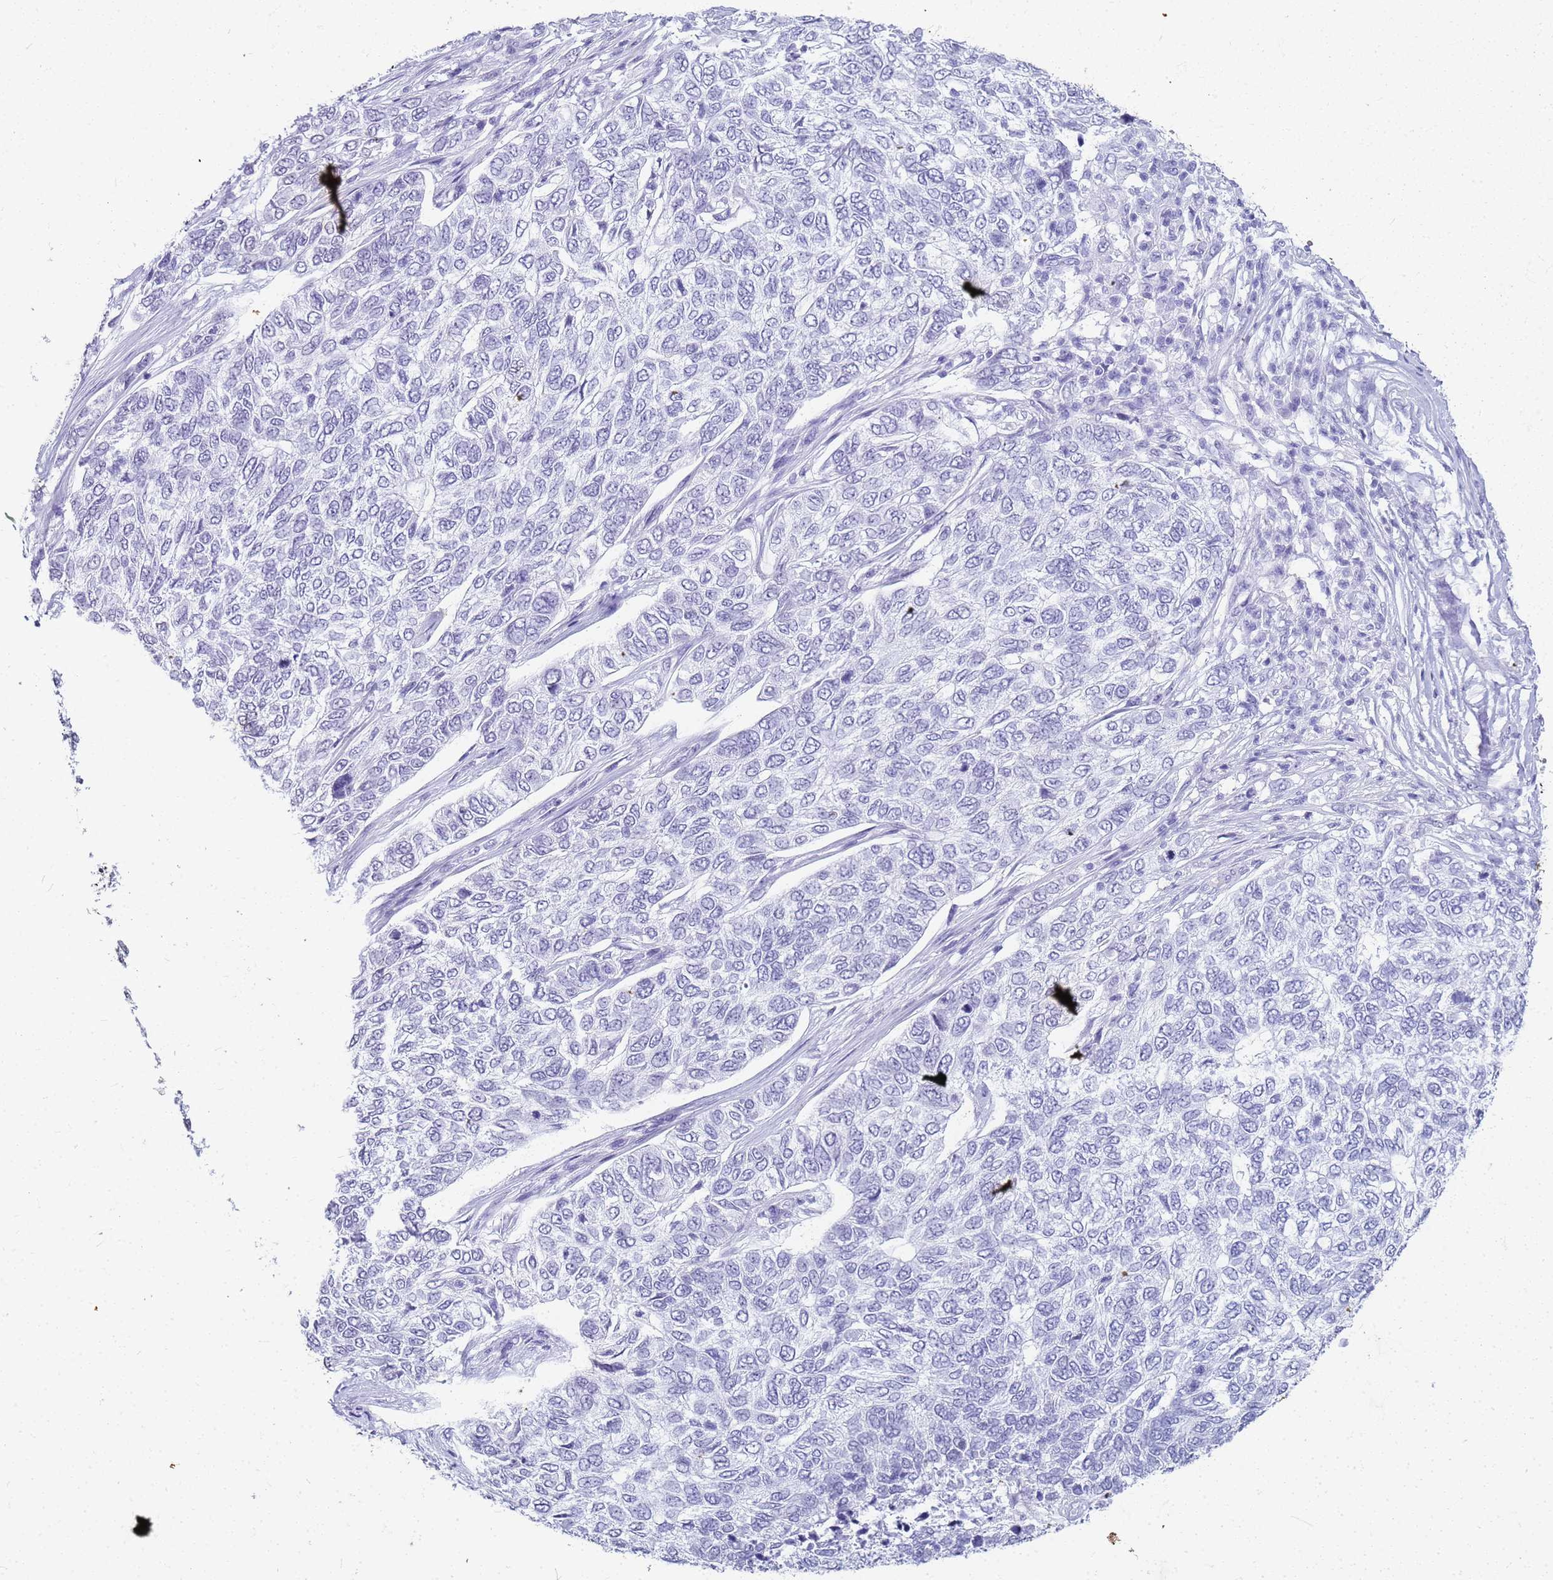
{"staining": {"intensity": "negative", "quantity": "none", "location": "none"}, "tissue": "skin cancer", "cell_type": "Tumor cells", "image_type": "cancer", "snomed": [{"axis": "morphology", "description": "Basal cell carcinoma"}, {"axis": "topography", "description": "Skin"}], "caption": "Tumor cells show no significant protein expression in skin basal cell carcinoma.", "gene": "SLC7A9", "patient": {"sex": "female", "age": 65}}